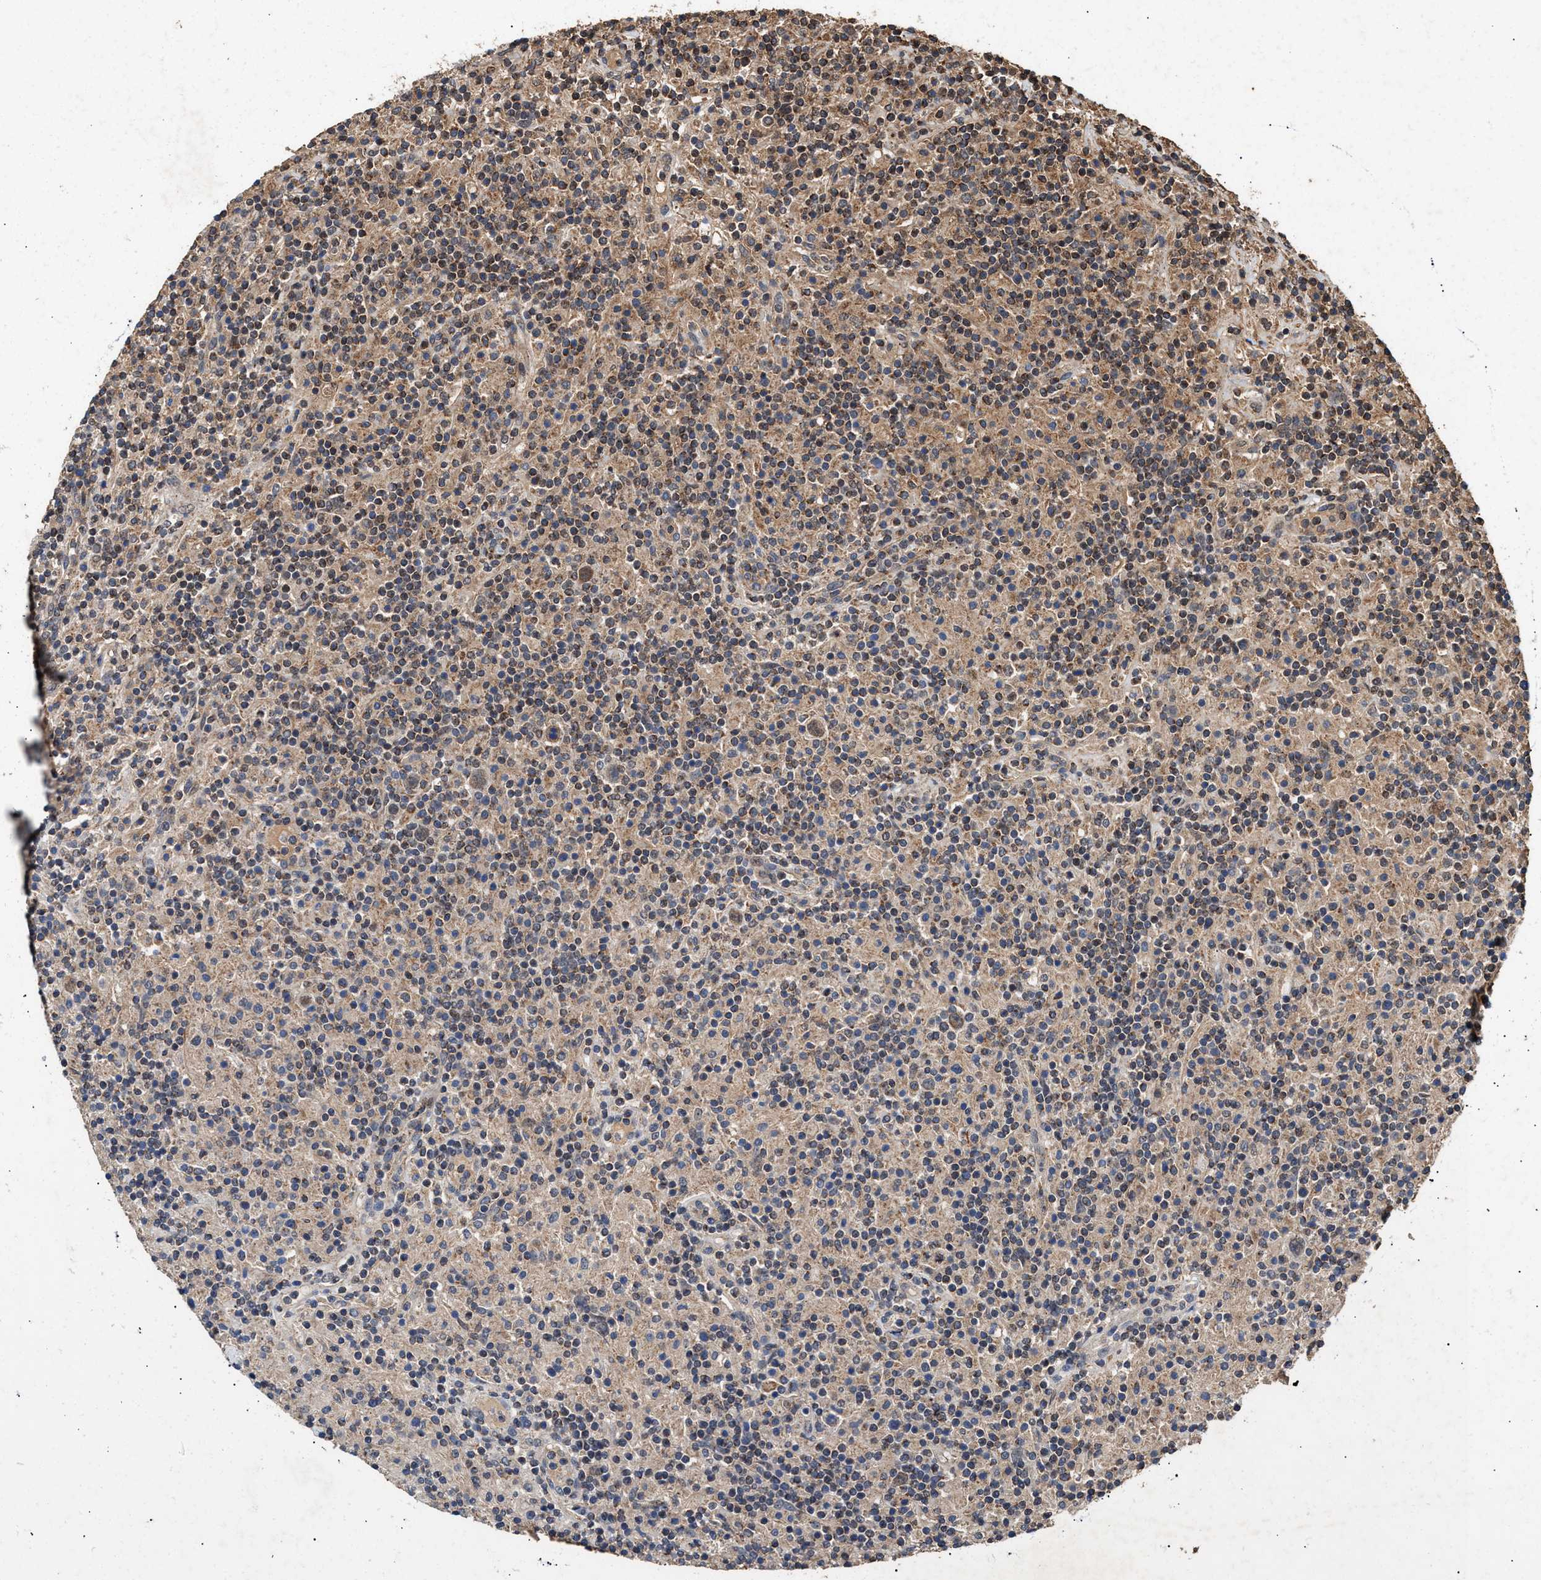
{"staining": {"intensity": "moderate", "quantity": ">75%", "location": "nuclear"}, "tissue": "lymphoma", "cell_type": "Tumor cells", "image_type": "cancer", "snomed": [{"axis": "morphology", "description": "Hodgkin's disease, NOS"}, {"axis": "topography", "description": "Lymph node"}], "caption": "A high-resolution image shows immunohistochemistry staining of Hodgkin's disease, which reveals moderate nuclear expression in about >75% of tumor cells.", "gene": "ZNHIT6", "patient": {"sex": "male", "age": 70}}